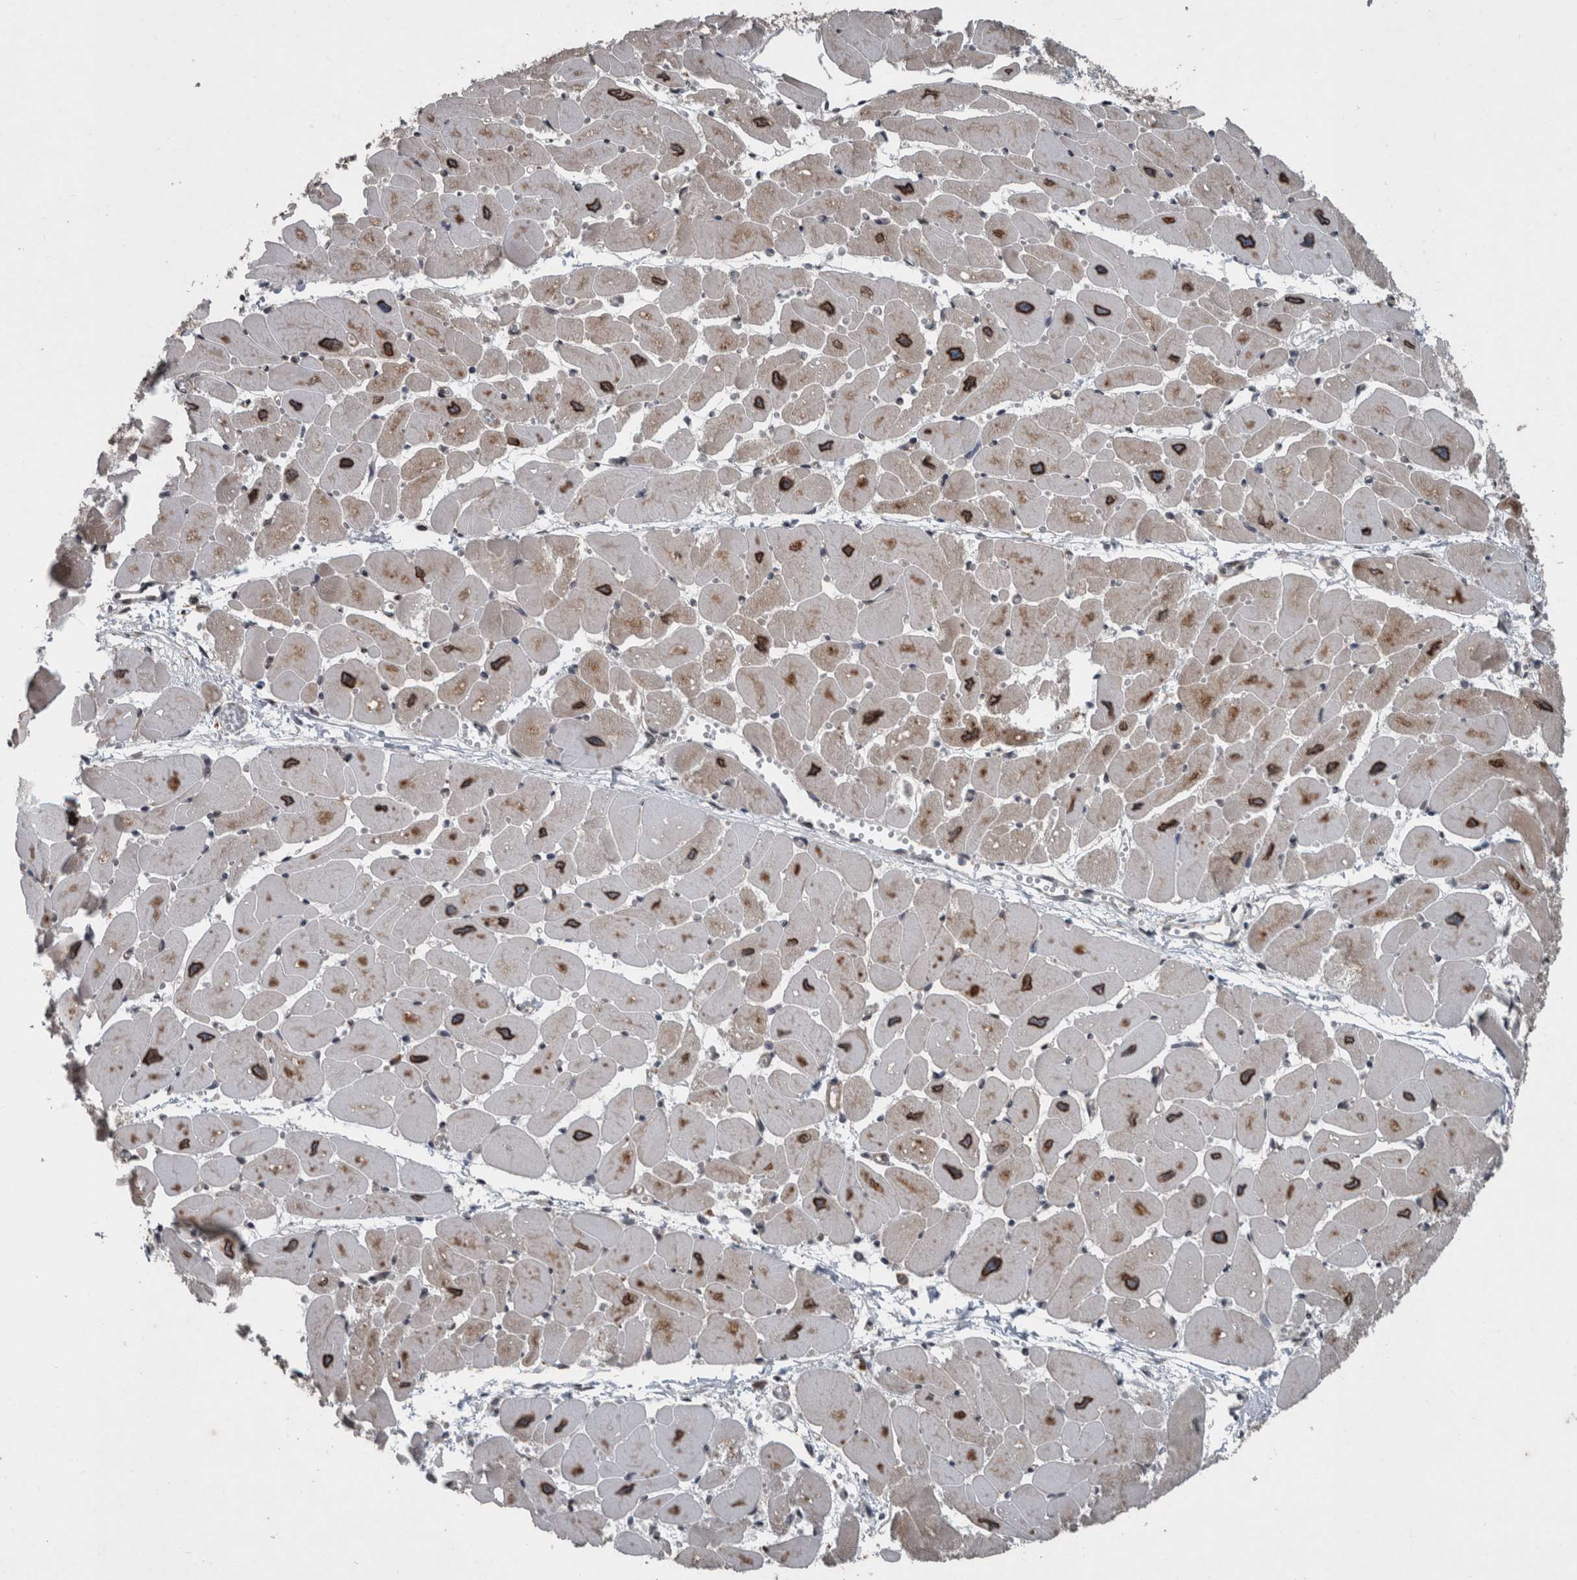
{"staining": {"intensity": "strong", "quantity": ">75%", "location": "cytoplasmic/membranous,nuclear"}, "tissue": "heart muscle", "cell_type": "Cardiomyocytes", "image_type": "normal", "snomed": [{"axis": "morphology", "description": "Normal tissue, NOS"}, {"axis": "topography", "description": "Heart"}], "caption": "A brown stain labels strong cytoplasmic/membranous,nuclear staining of a protein in cardiomyocytes of normal human heart muscle.", "gene": "RANBP2", "patient": {"sex": "female", "age": 54}}